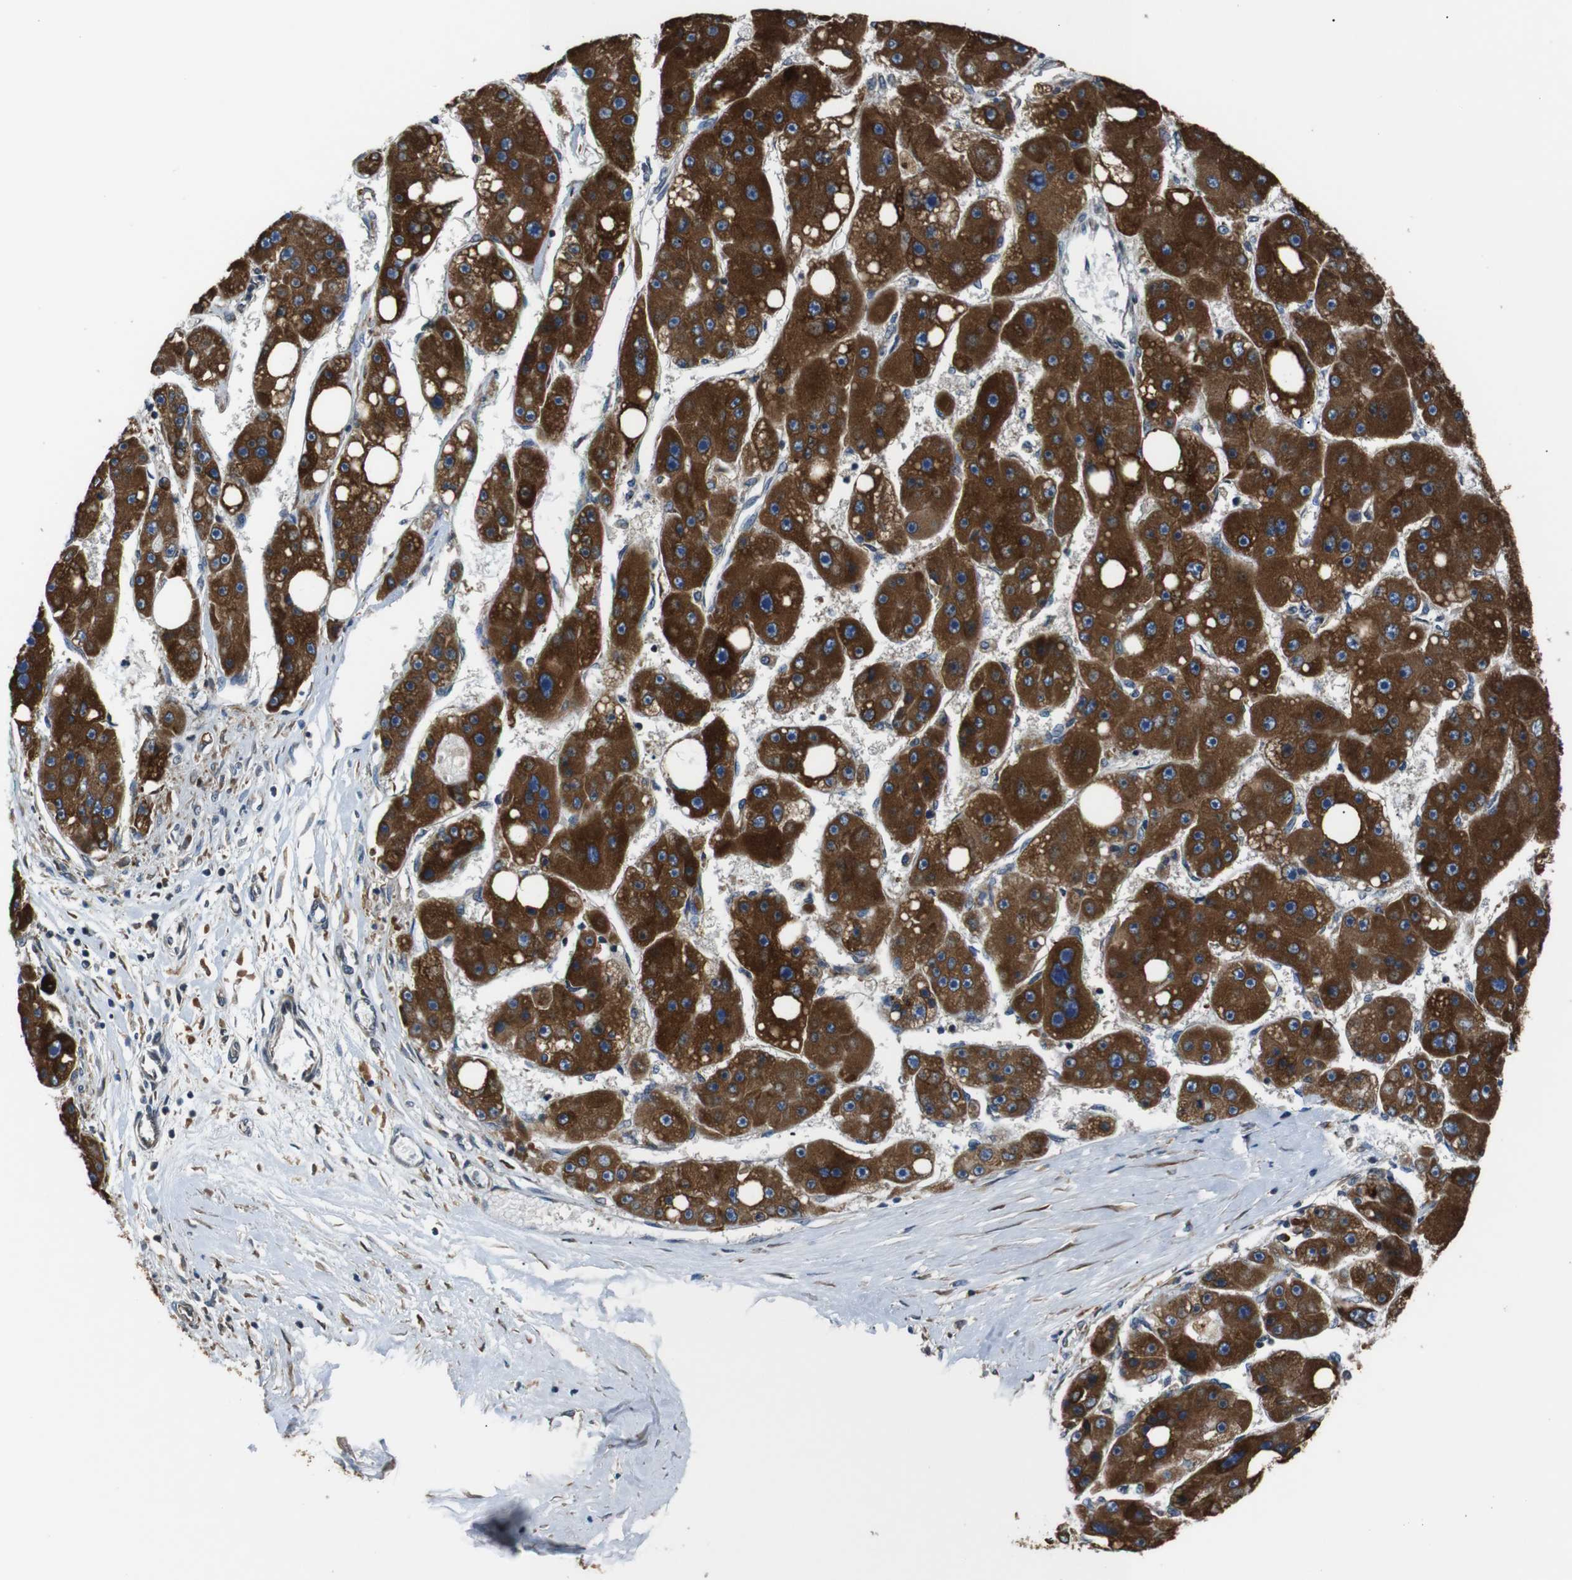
{"staining": {"intensity": "strong", "quantity": ">75%", "location": "cytoplasmic/membranous"}, "tissue": "liver cancer", "cell_type": "Tumor cells", "image_type": "cancer", "snomed": [{"axis": "morphology", "description": "Carcinoma, Hepatocellular, NOS"}, {"axis": "topography", "description": "Liver"}], "caption": "DAB (3,3'-diaminobenzidine) immunohistochemical staining of liver cancer displays strong cytoplasmic/membranous protein expression in about >75% of tumor cells.", "gene": "TMED2", "patient": {"sex": "female", "age": 61}}